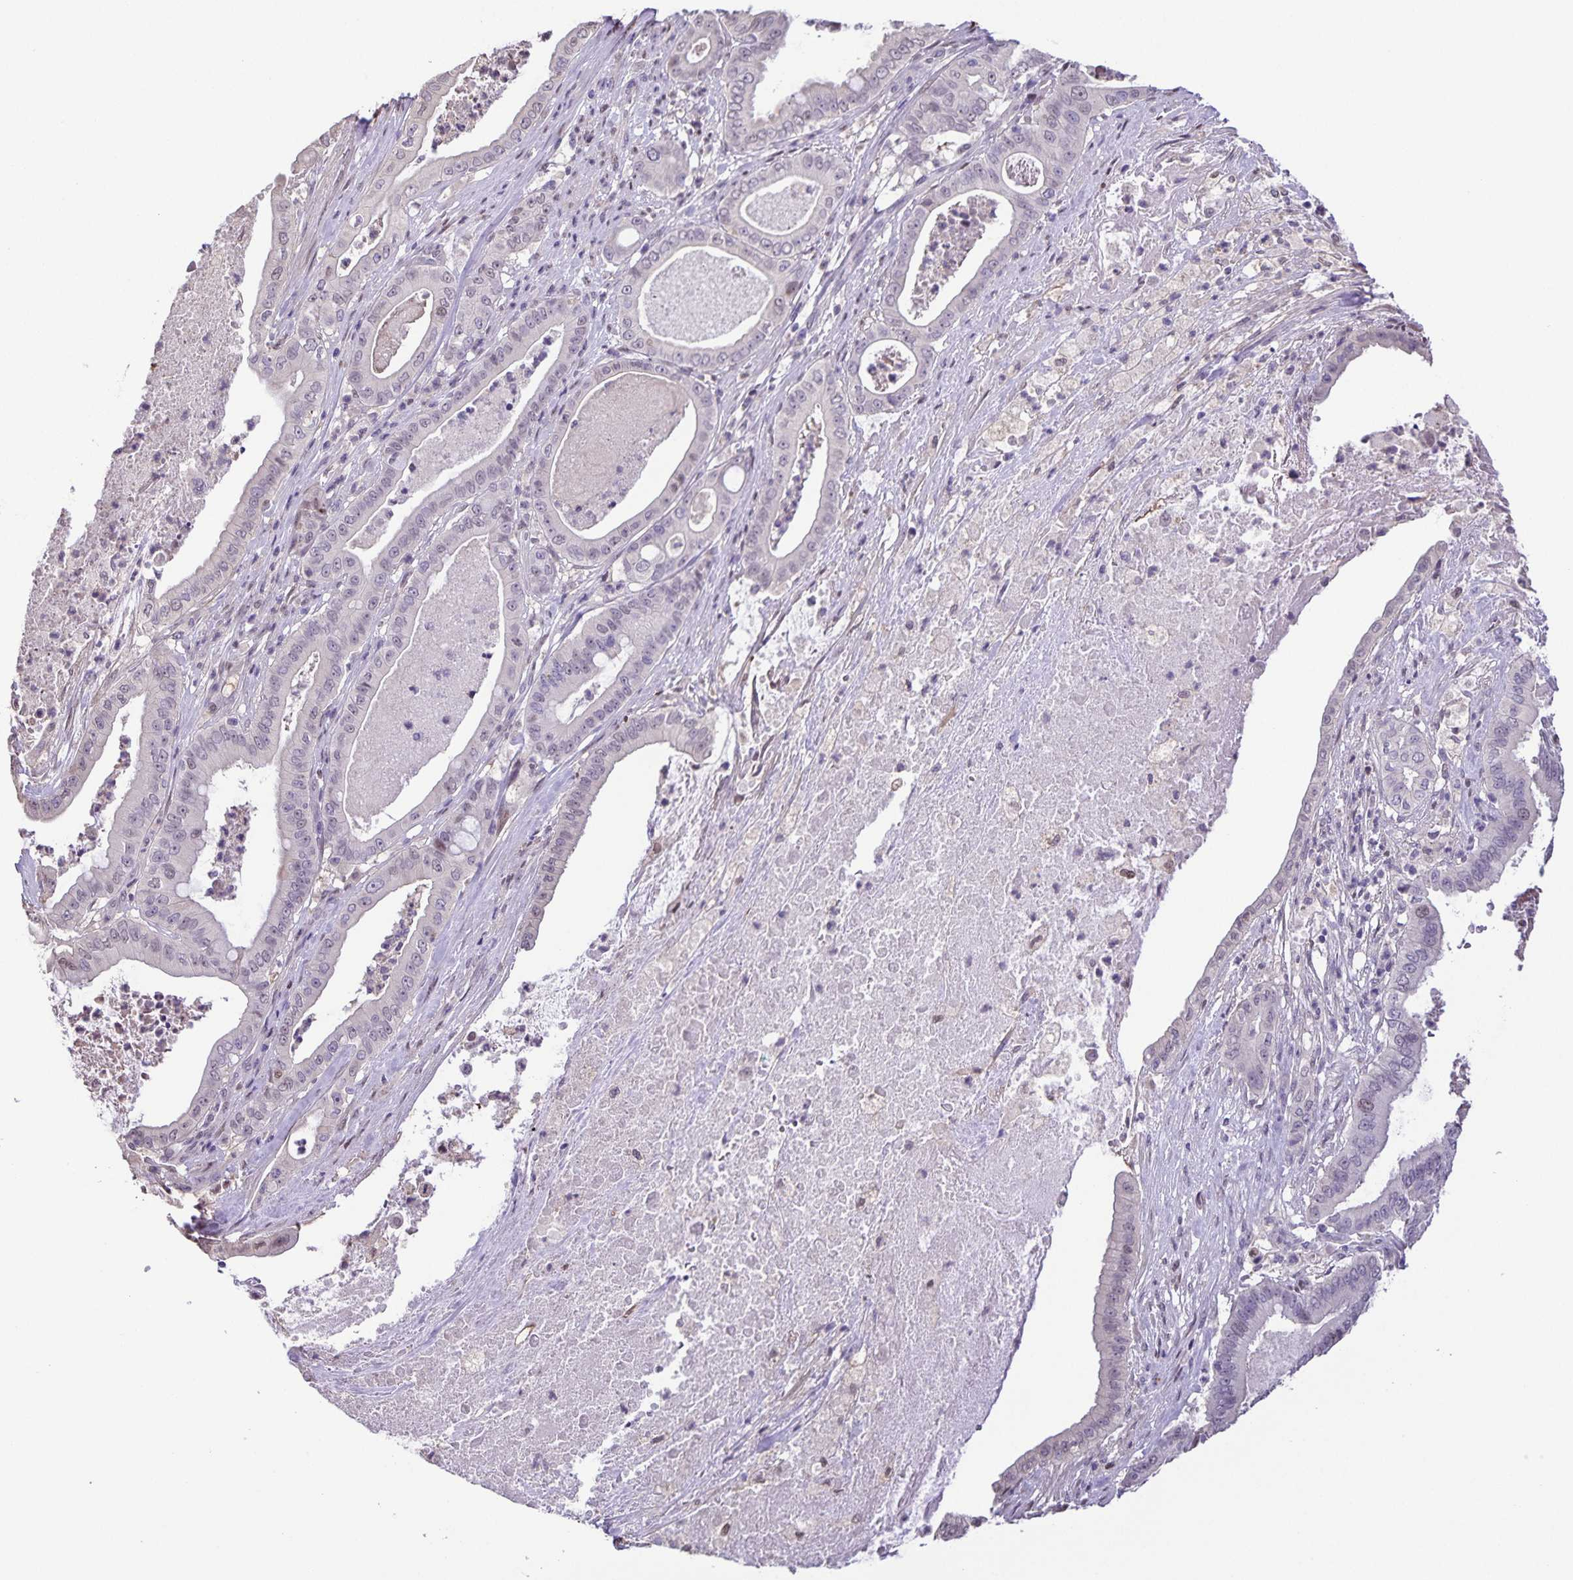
{"staining": {"intensity": "weak", "quantity": "<25%", "location": "nuclear"}, "tissue": "pancreatic cancer", "cell_type": "Tumor cells", "image_type": "cancer", "snomed": [{"axis": "morphology", "description": "Adenocarcinoma, NOS"}, {"axis": "topography", "description": "Pancreas"}], "caption": "An IHC micrograph of pancreatic cancer is shown. There is no staining in tumor cells of pancreatic cancer. (Brightfield microscopy of DAB IHC at high magnification).", "gene": "ONECUT2", "patient": {"sex": "male", "age": 71}}